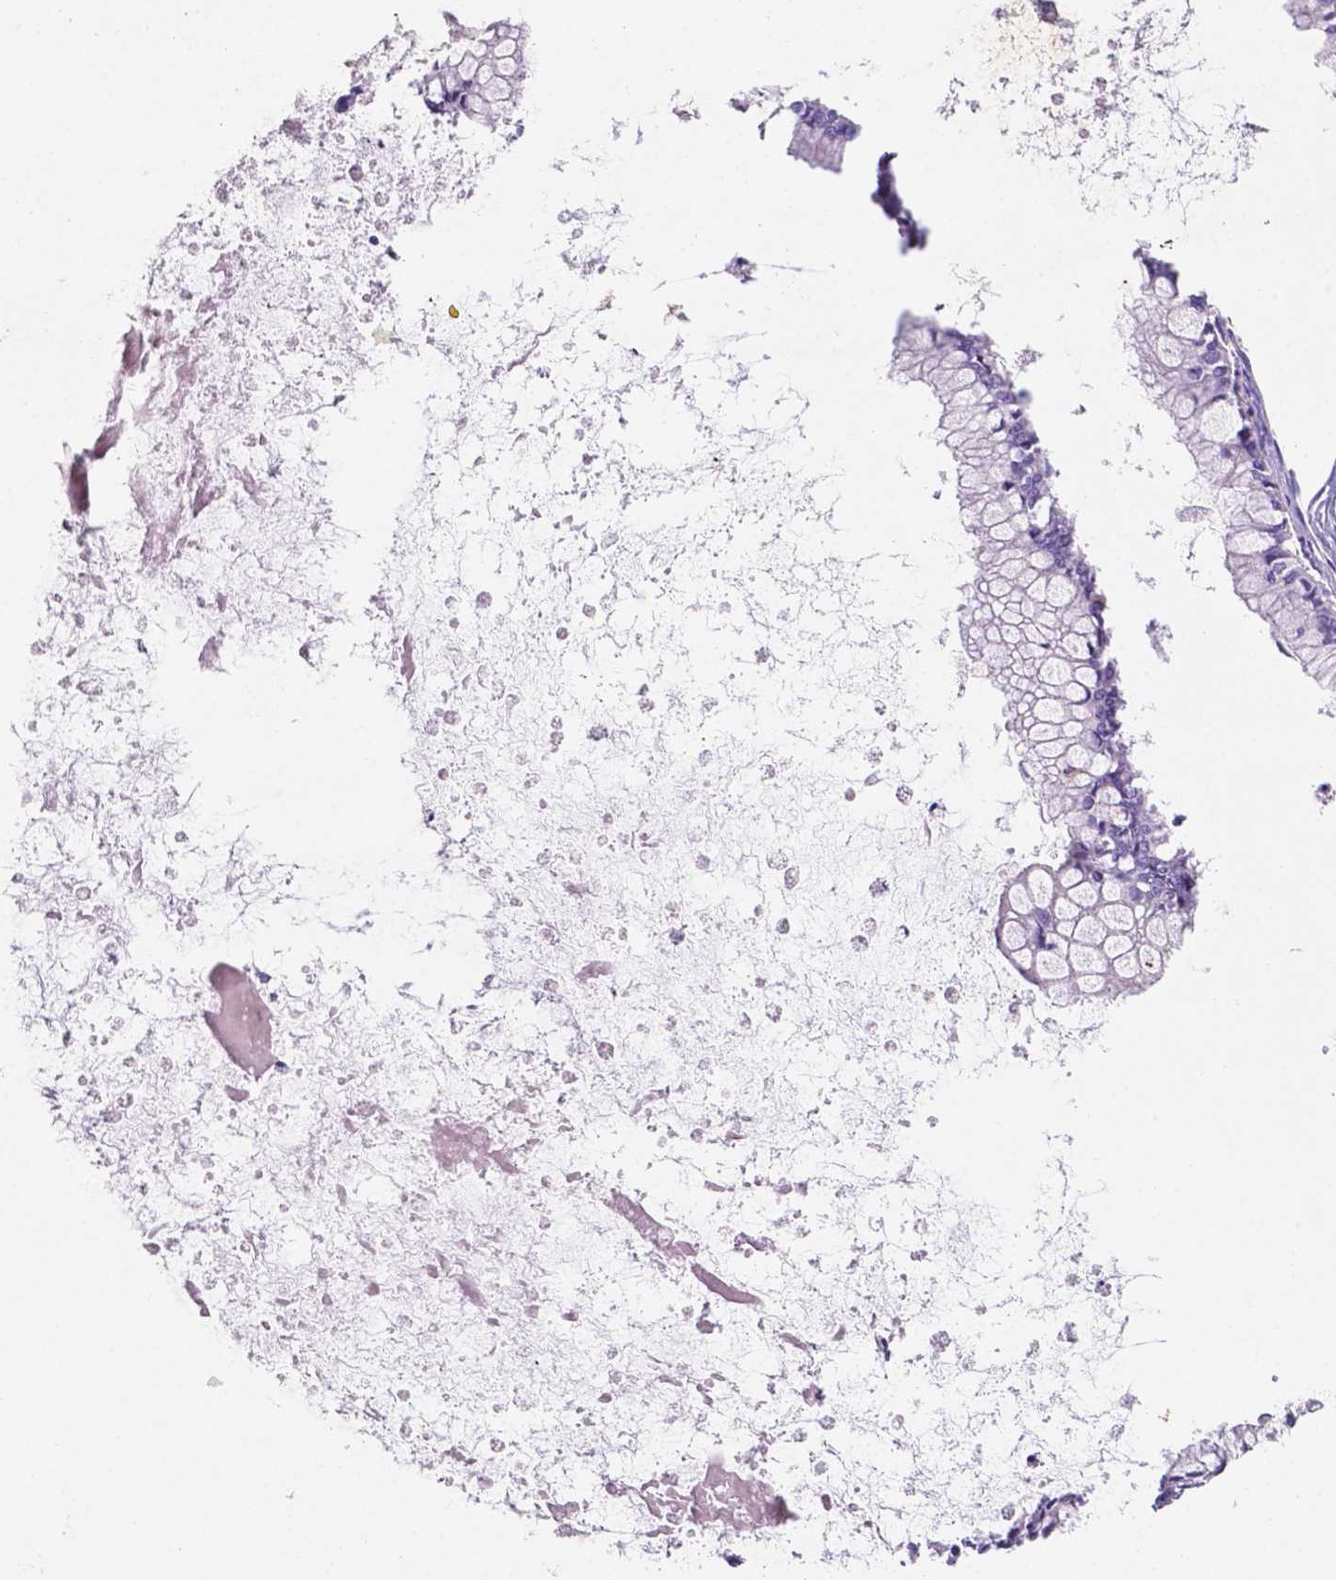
{"staining": {"intensity": "negative", "quantity": "none", "location": "none"}, "tissue": "ovarian cancer", "cell_type": "Tumor cells", "image_type": "cancer", "snomed": [{"axis": "morphology", "description": "Cystadenocarcinoma, mucinous, NOS"}, {"axis": "topography", "description": "Ovary"}], "caption": "IHC photomicrograph of neoplastic tissue: human ovarian cancer stained with DAB shows no significant protein staining in tumor cells.", "gene": "EBLN2", "patient": {"sex": "female", "age": 67}}